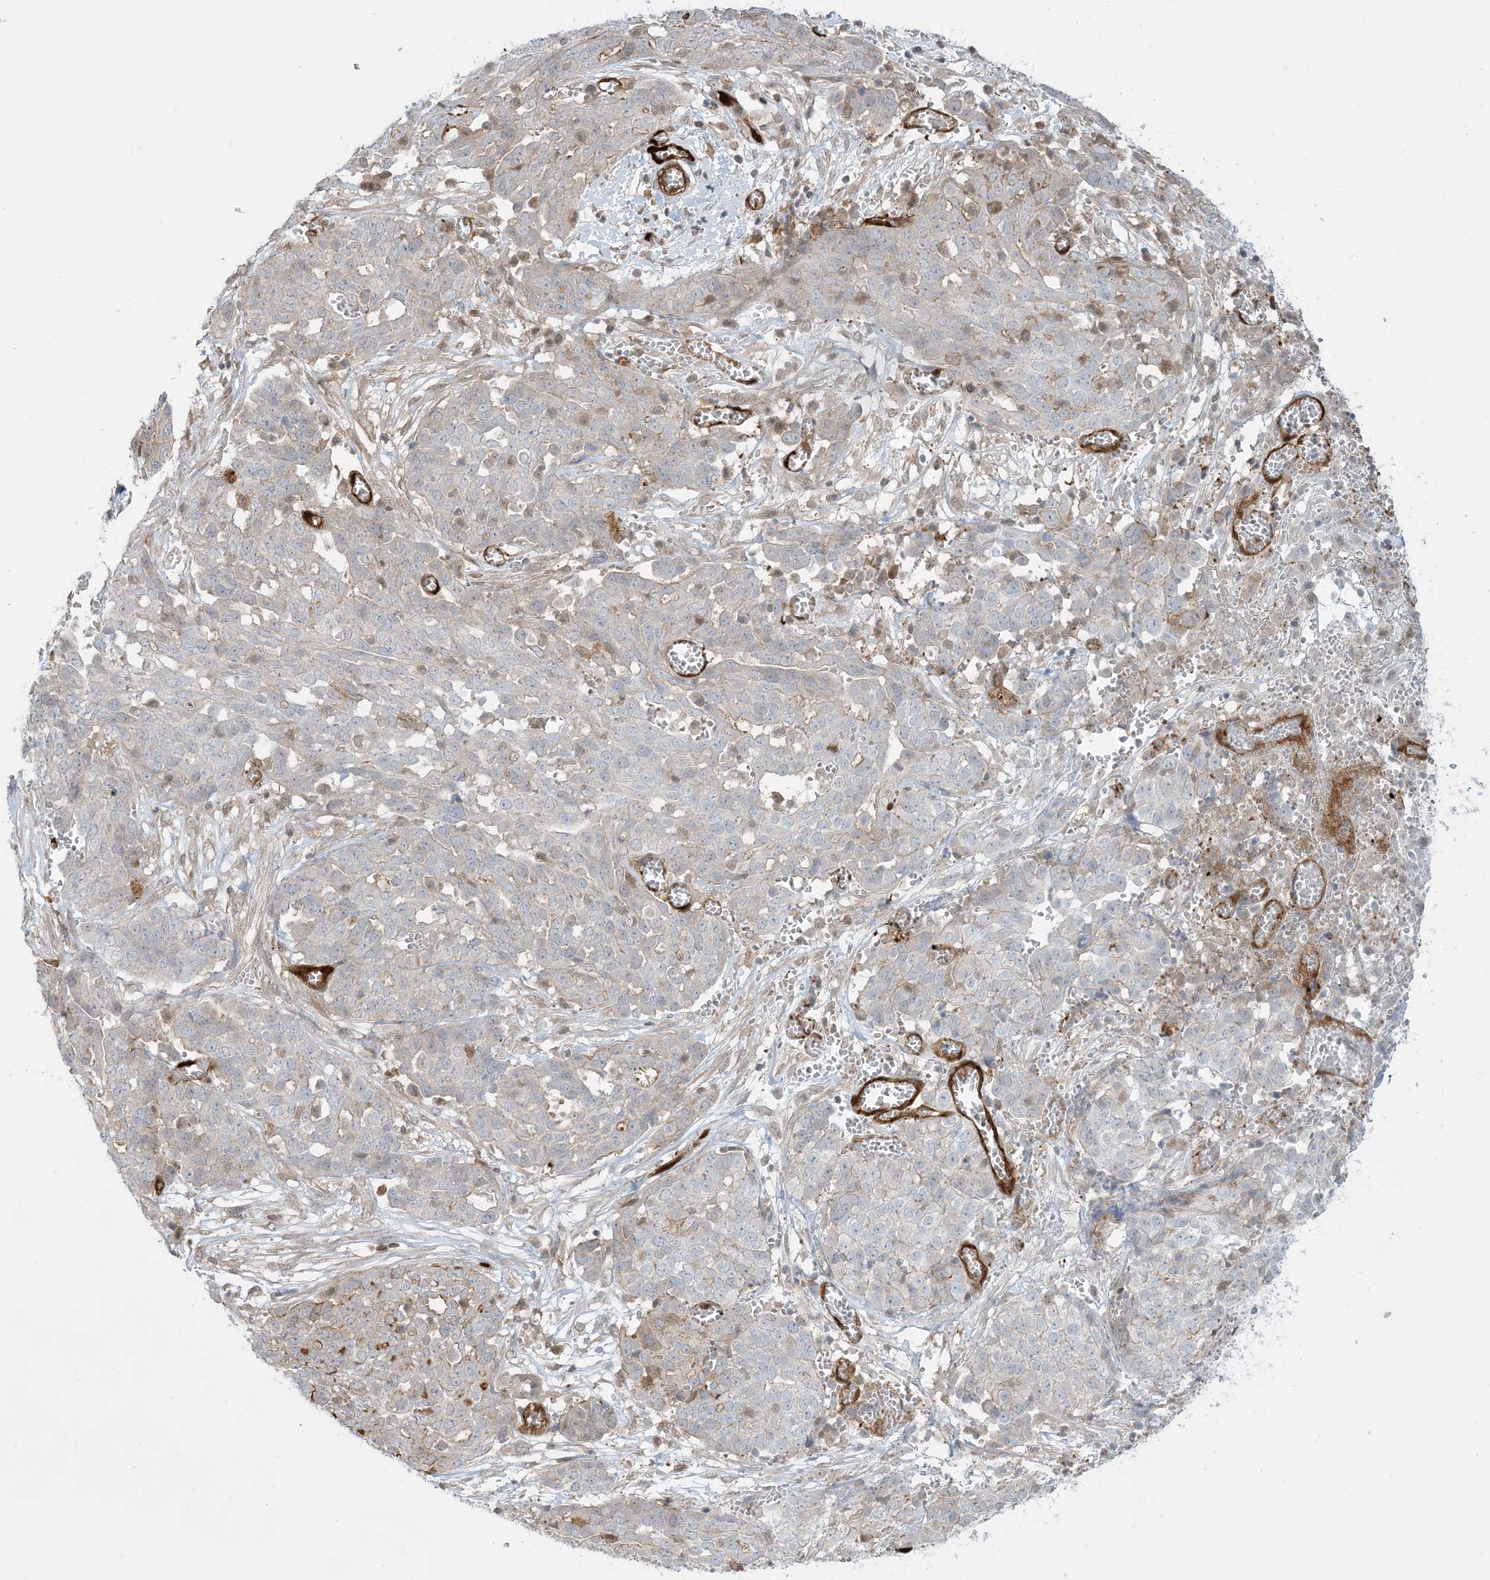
{"staining": {"intensity": "negative", "quantity": "none", "location": "none"}, "tissue": "ovarian cancer", "cell_type": "Tumor cells", "image_type": "cancer", "snomed": [{"axis": "morphology", "description": "Cystadenocarcinoma, serous, NOS"}, {"axis": "topography", "description": "Soft tissue"}, {"axis": "topography", "description": "Ovary"}], "caption": "A photomicrograph of human ovarian serous cystadenocarcinoma is negative for staining in tumor cells.", "gene": "PPM1F", "patient": {"sex": "female", "age": 57}}